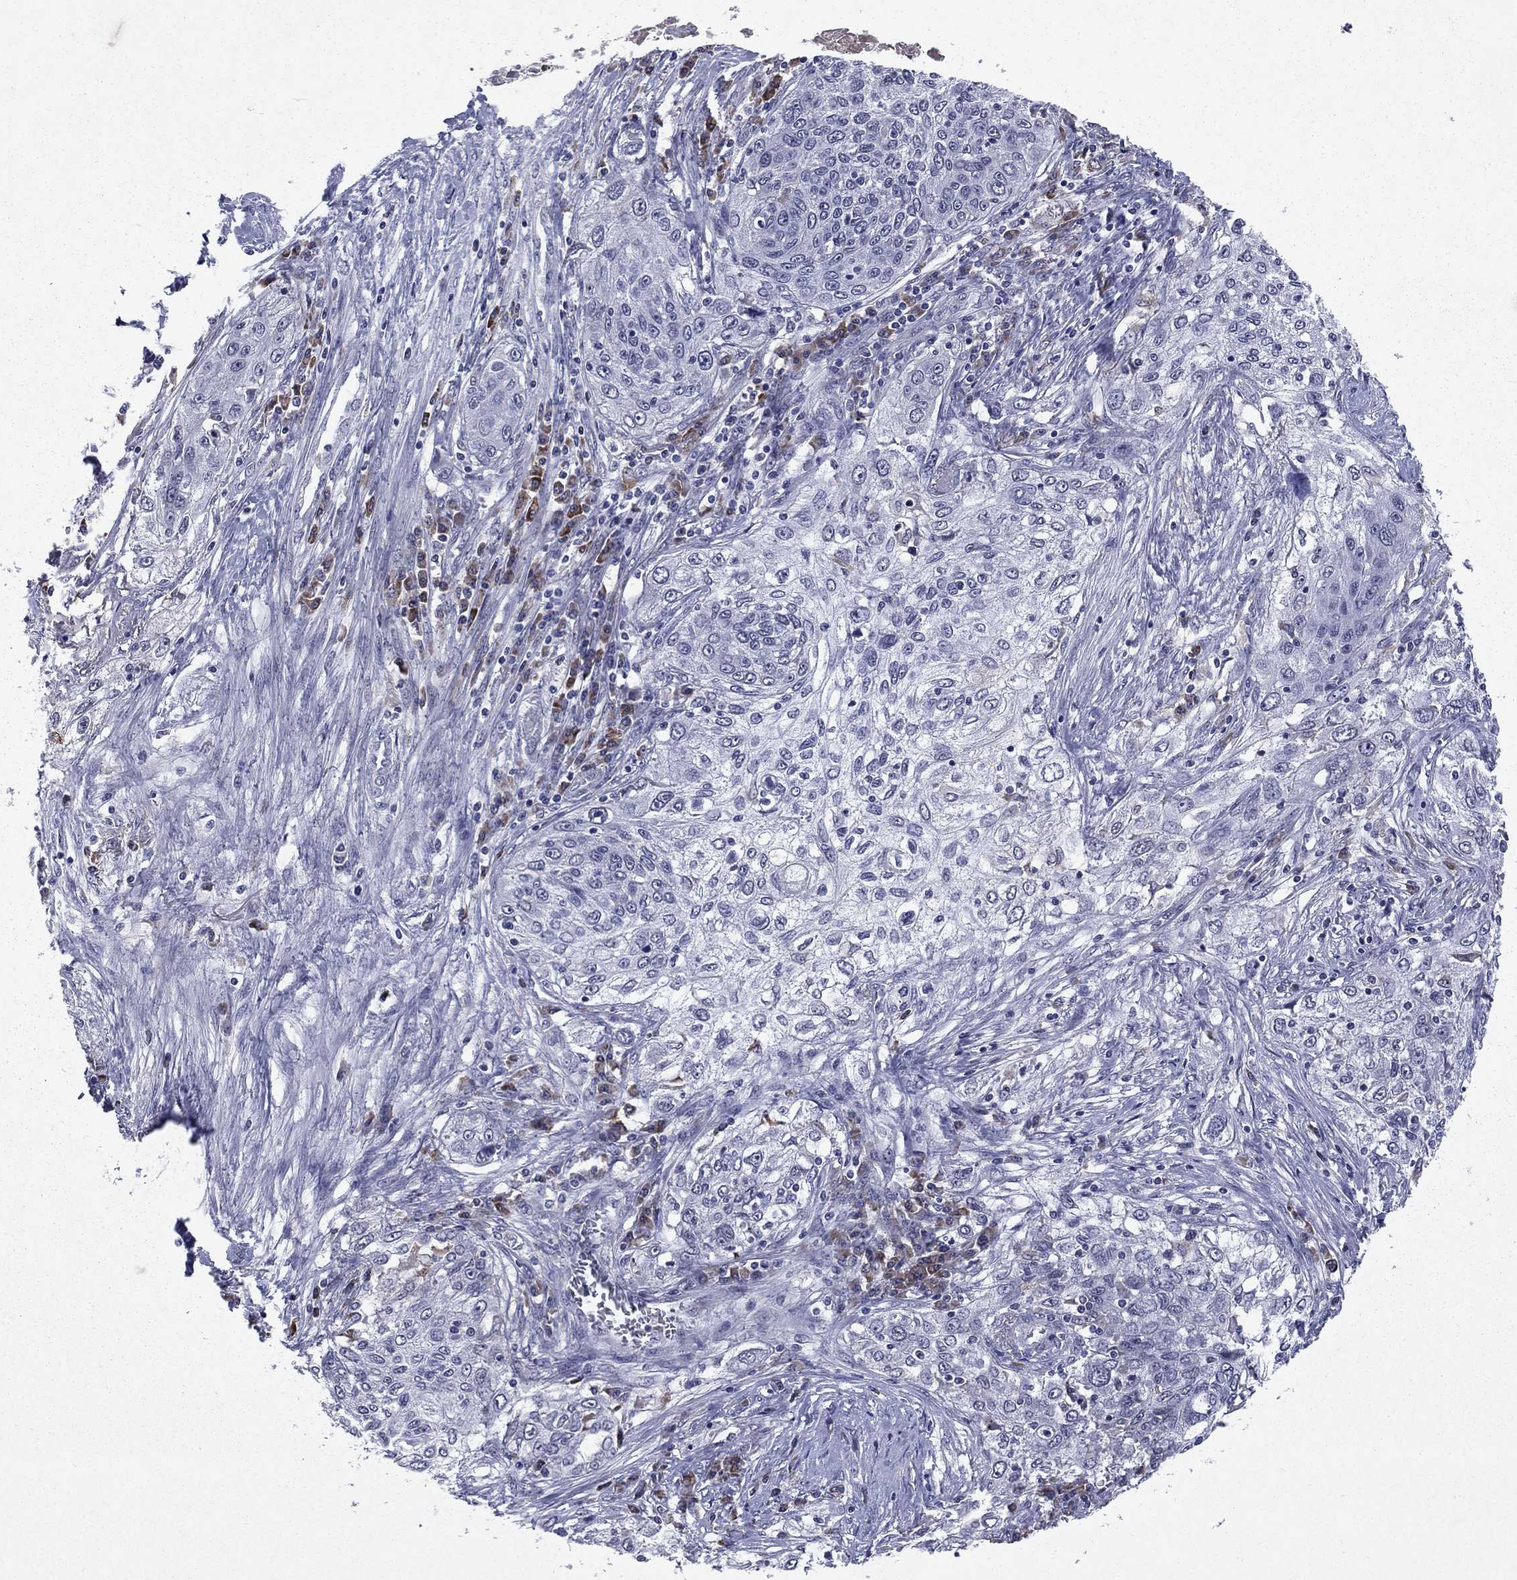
{"staining": {"intensity": "negative", "quantity": "none", "location": "none"}, "tissue": "lung cancer", "cell_type": "Tumor cells", "image_type": "cancer", "snomed": [{"axis": "morphology", "description": "Squamous cell carcinoma, NOS"}, {"axis": "topography", "description": "Lung"}], "caption": "Immunohistochemistry of human lung cancer reveals no staining in tumor cells.", "gene": "ECM1", "patient": {"sex": "female", "age": 69}}